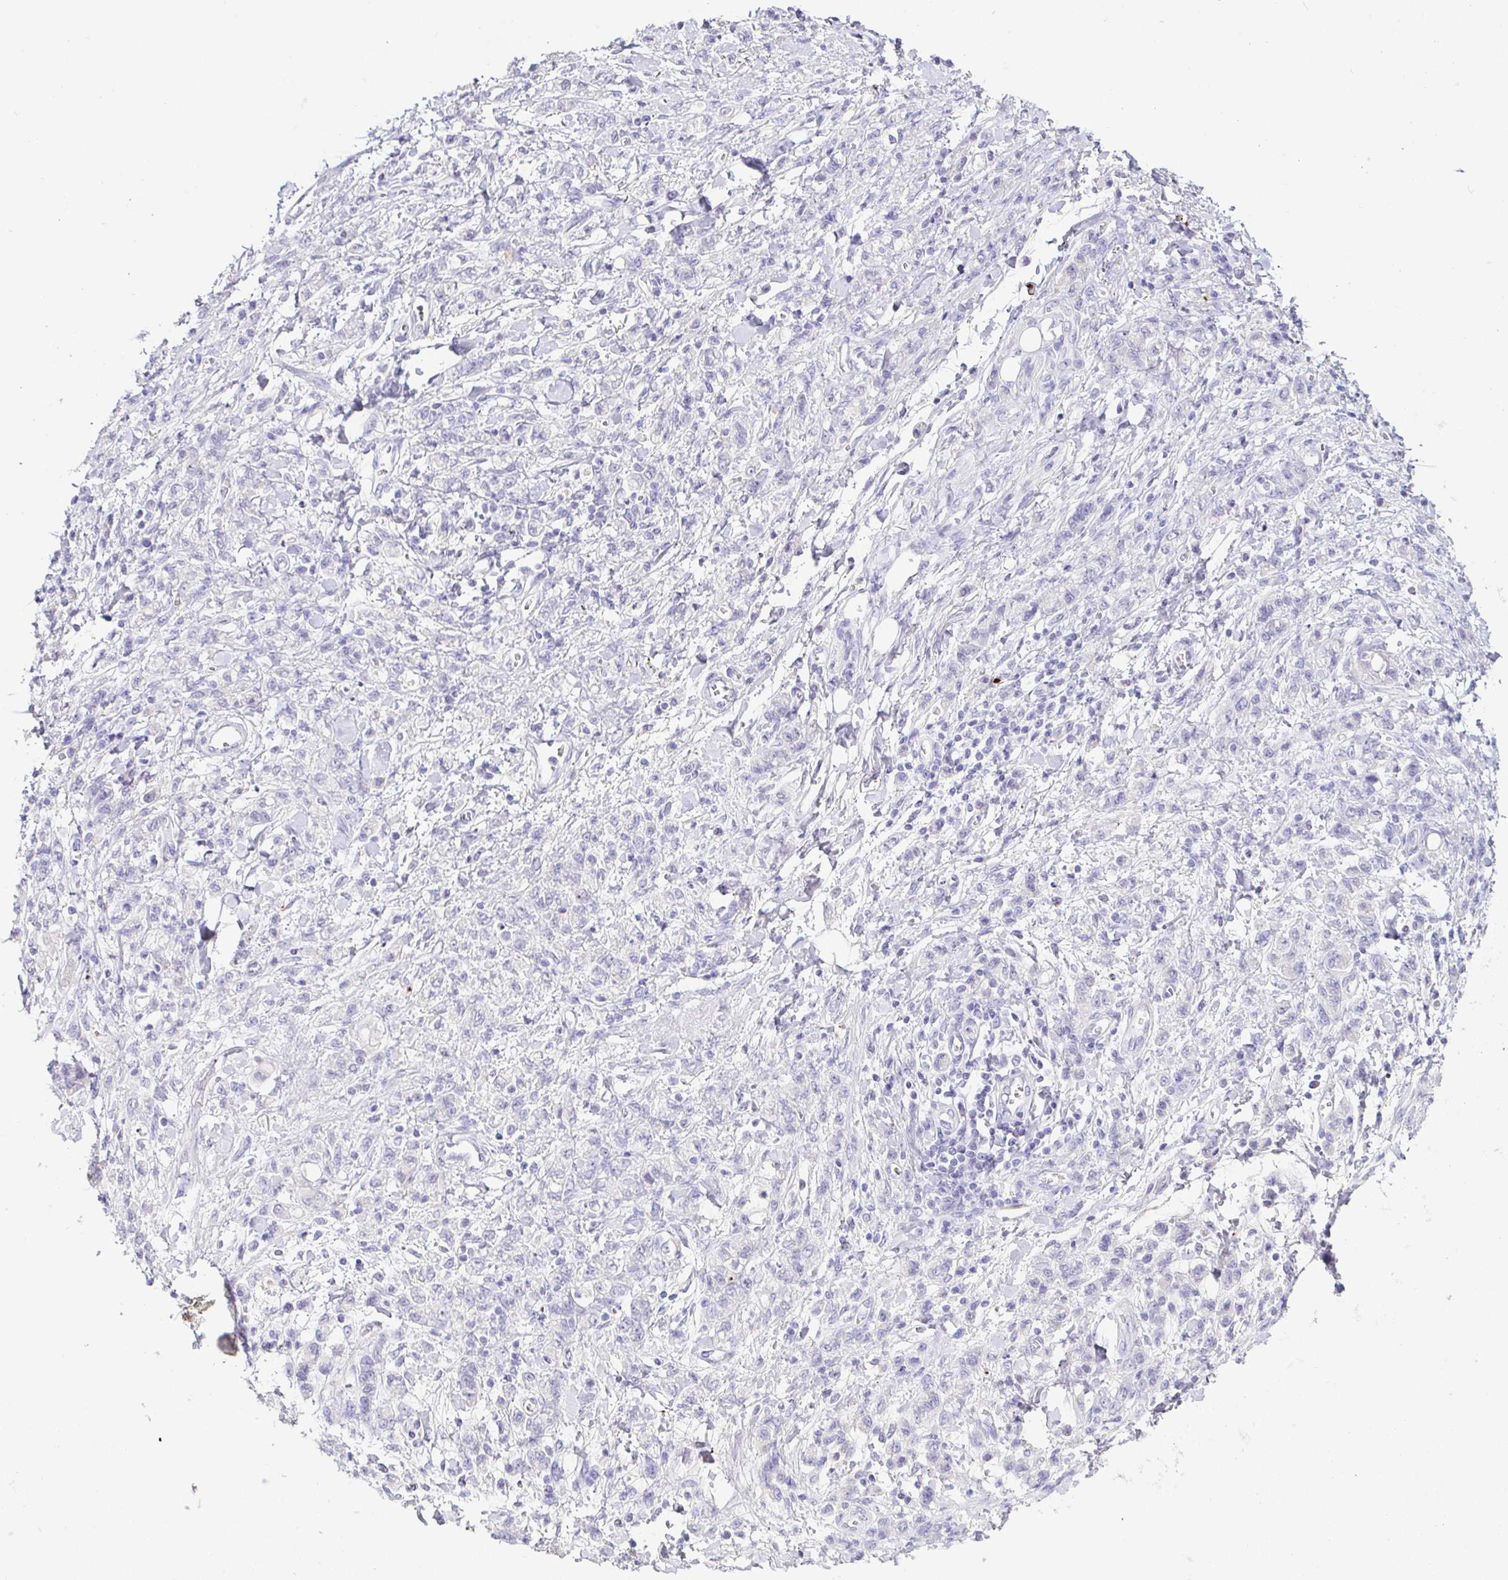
{"staining": {"intensity": "negative", "quantity": "none", "location": "none"}, "tissue": "stomach cancer", "cell_type": "Tumor cells", "image_type": "cancer", "snomed": [{"axis": "morphology", "description": "Adenocarcinoma, NOS"}, {"axis": "topography", "description": "Stomach"}], "caption": "An immunohistochemistry (IHC) micrograph of stomach cancer (adenocarcinoma) is shown. There is no staining in tumor cells of stomach cancer (adenocarcinoma).", "gene": "SAA4", "patient": {"sex": "male", "age": 77}}